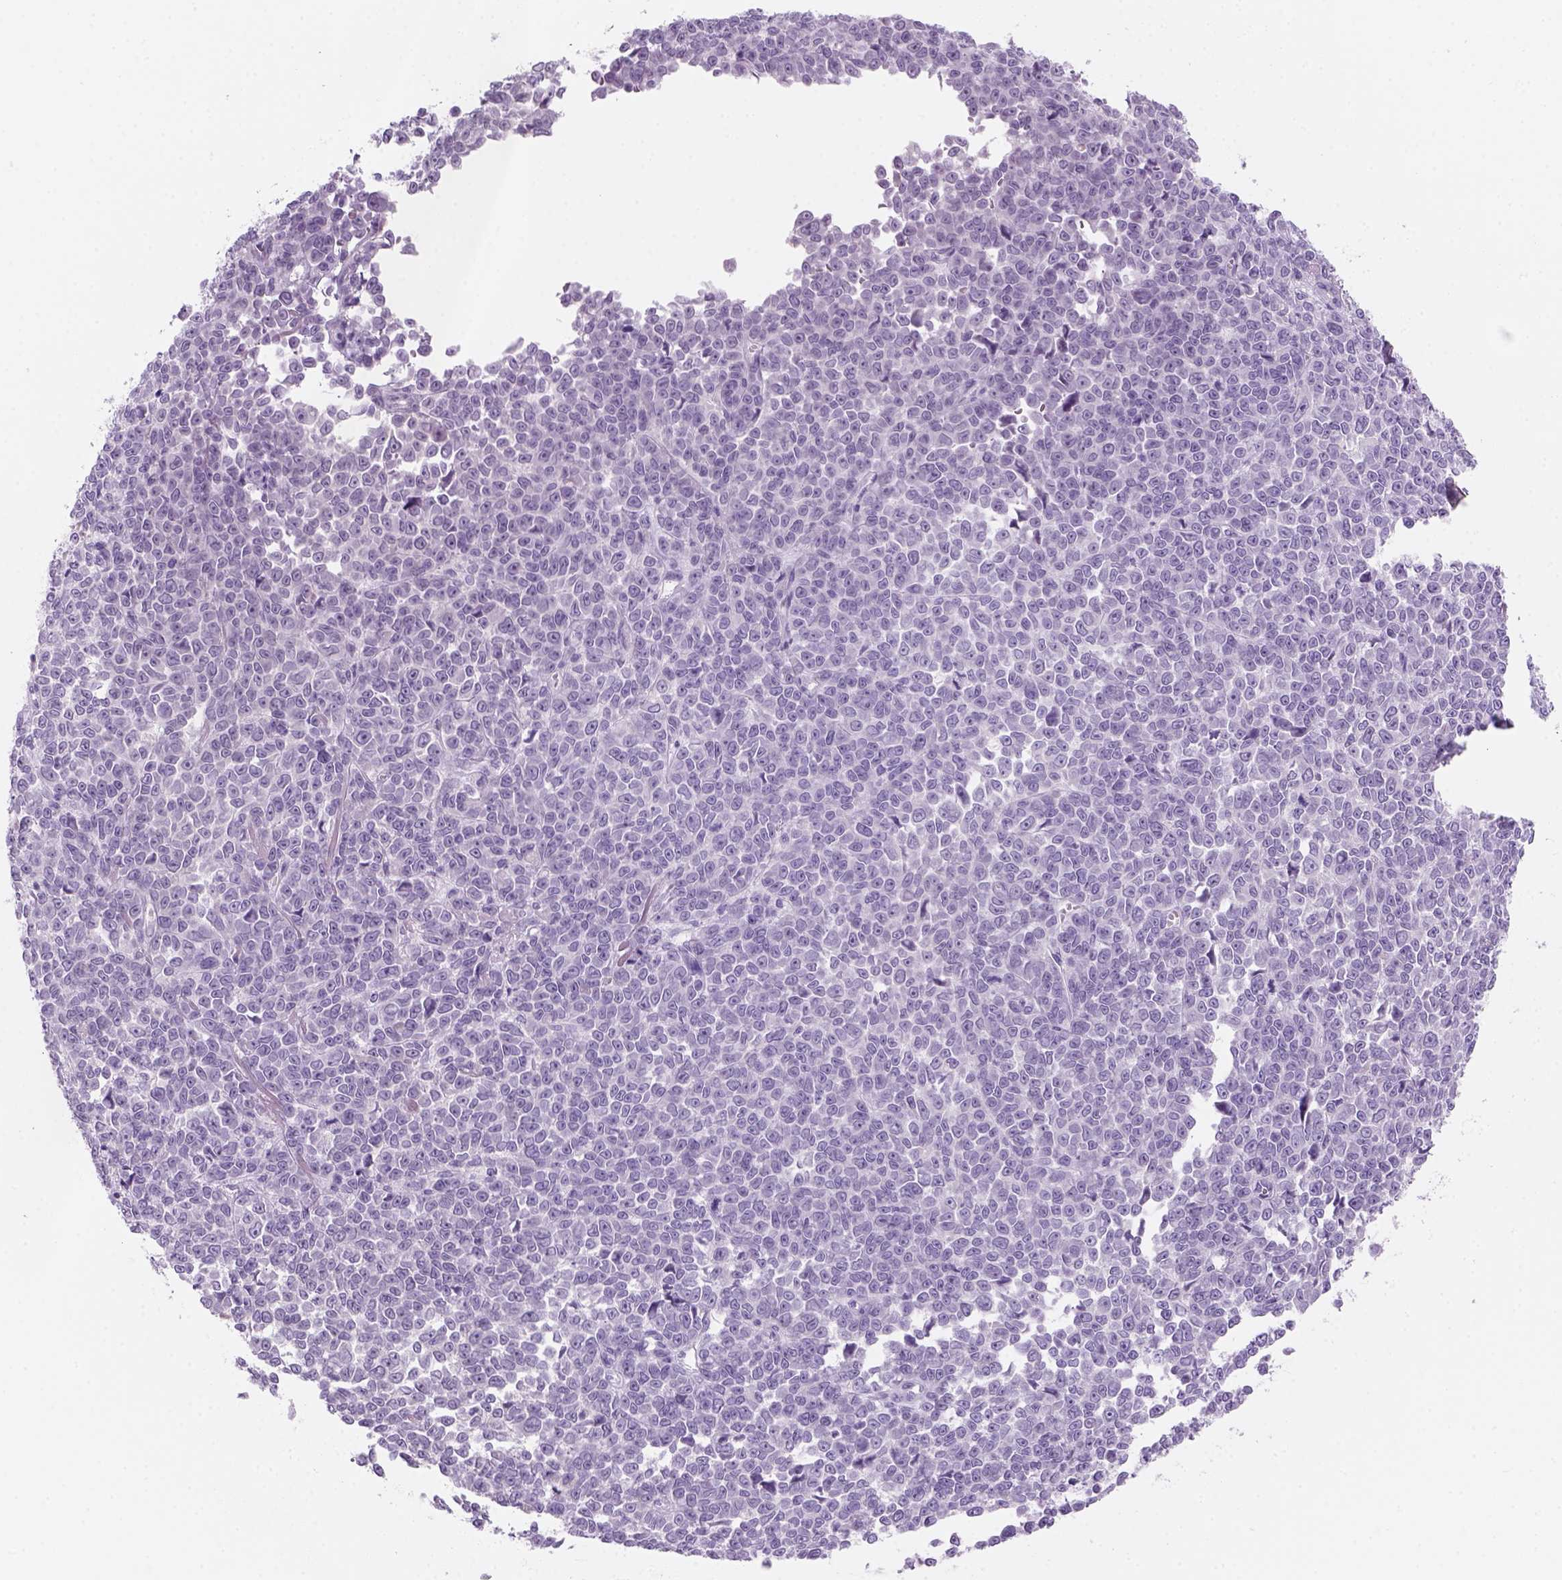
{"staining": {"intensity": "negative", "quantity": "none", "location": "none"}, "tissue": "melanoma", "cell_type": "Tumor cells", "image_type": "cancer", "snomed": [{"axis": "morphology", "description": "Malignant melanoma, NOS"}, {"axis": "topography", "description": "Skin"}], "caption": "Protein analysis of malignant melanoma demonstrates no significant positivity in tumor cells.", "gene": "KRTAP11-1", "patient": {"sex": "female", "age": 95}}